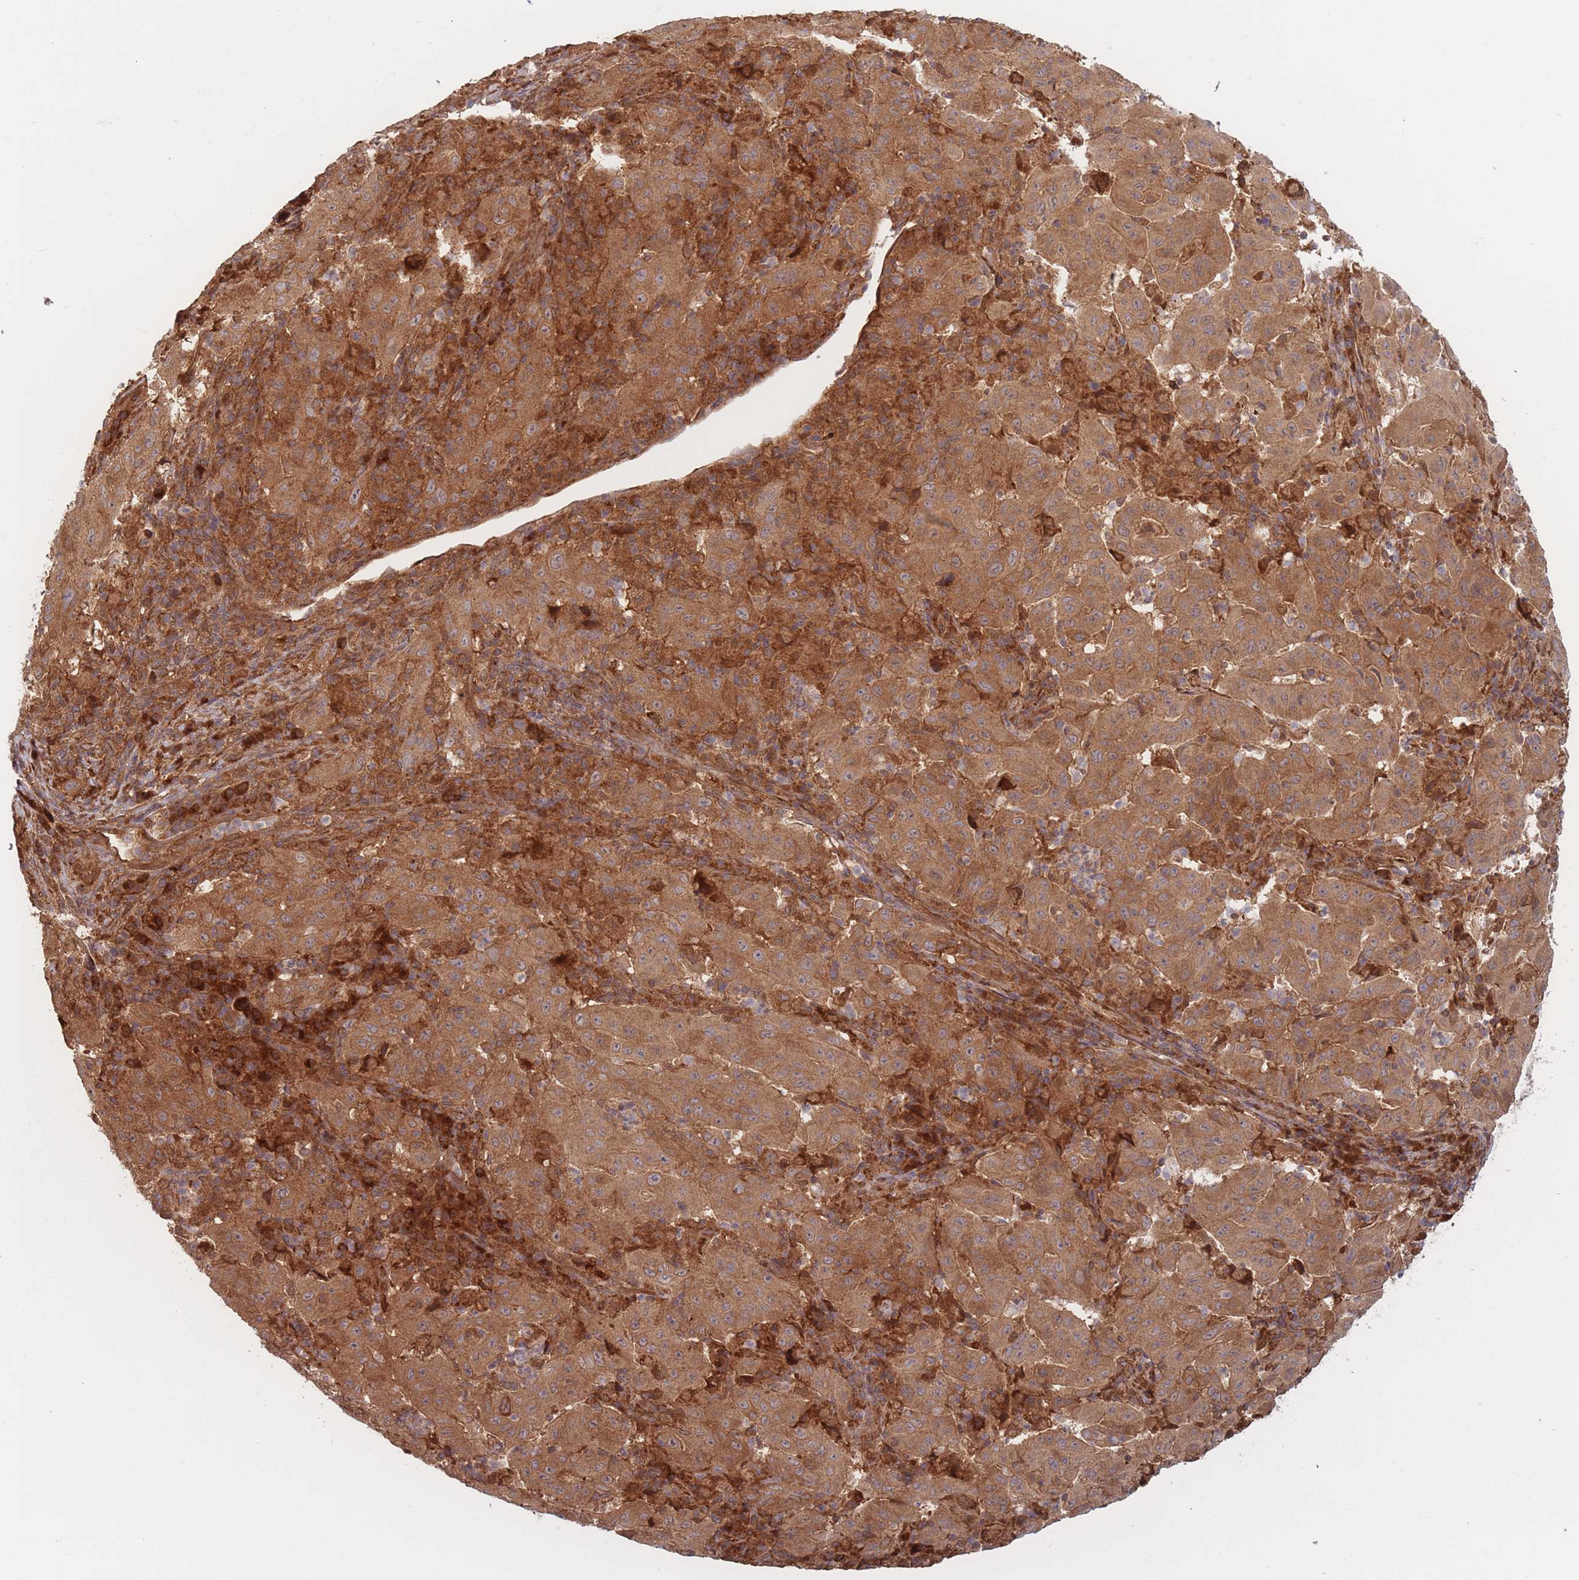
{"staining": {"intensity": "moderate", "quantity": ">75%", "location": "cytoplasmic/membranous"}, "tissue": "pancreatic cancer", "cell_type": "Tumor cells", "image_type": "cancer", "snomed": [{"axis": "morphology", "description": "Adenocarcinoma, NOS"}, {"axis": "topography", "description": "Pancreas"}], "caption": "About >75% of tumor cells in pancreatic cancer demonstrate moderate cytoplasmic/membranous protein staining as visualized by brown immunohistochemical staining.", "gene": "PODXL2", "patient": {"sex": "male", "age": 63}}